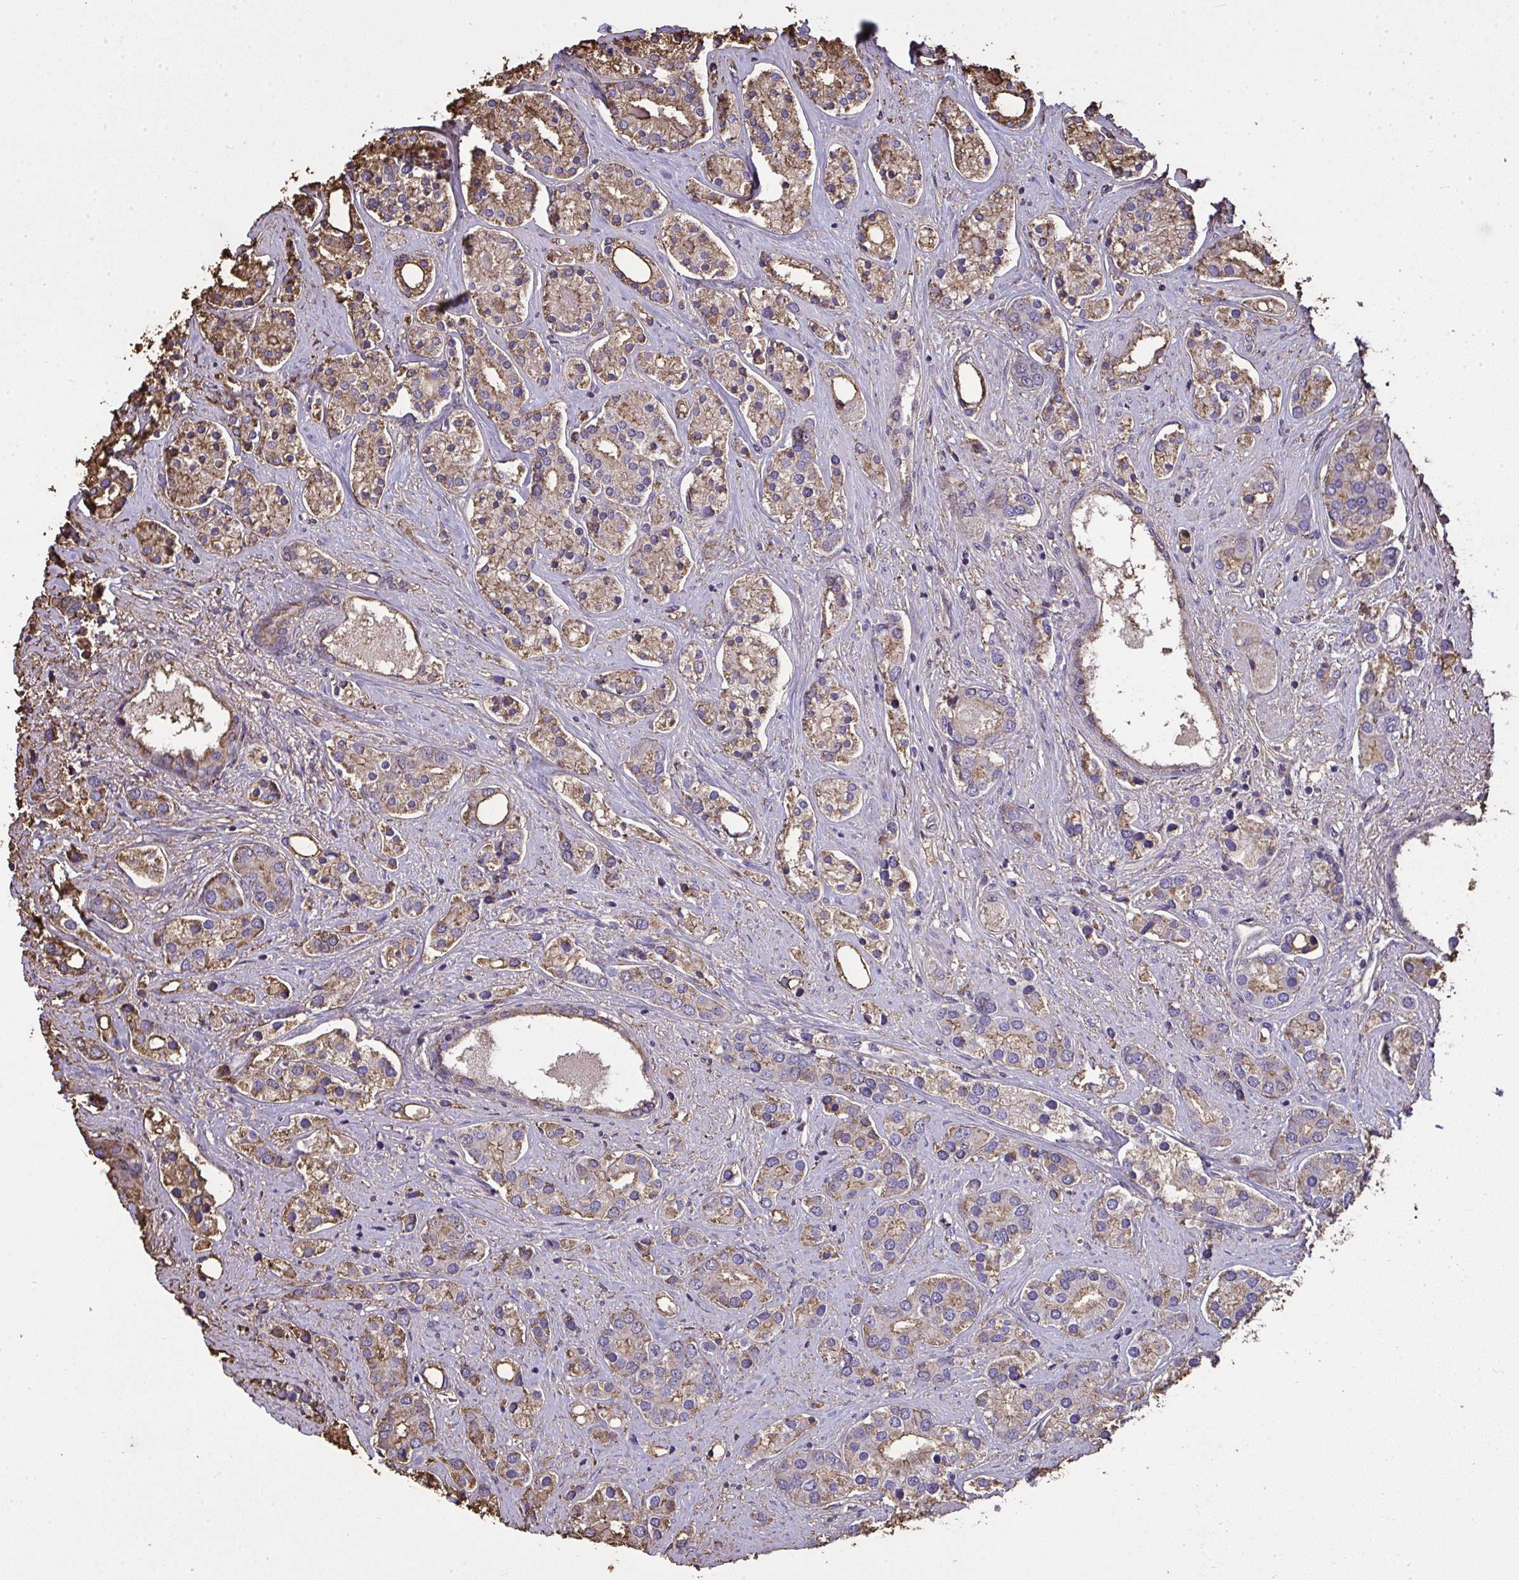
{"staining": {"intensity": "moderate", "quantity": "25%-75%", "location": "cytoplasmic/membranous"}, "tissue": "prostate cancer", "cell_type": "Tumor cells", "image_type": "cancer", "snomed": [{"axis": "morphology", "description": "Adenocarcinoma, High grade"}, {"axis": "topography", "description": "Prostate"}], "caption": "Prostate cancer (high-grade adenocarcinoma) stained for a protein (brown) reveals moderate cytoplasmic/membranous positive expression in approximately 25%-75% of tumor cells.", "gene": "ANXA5", "patient": {"sex": "male", "age": 58}}